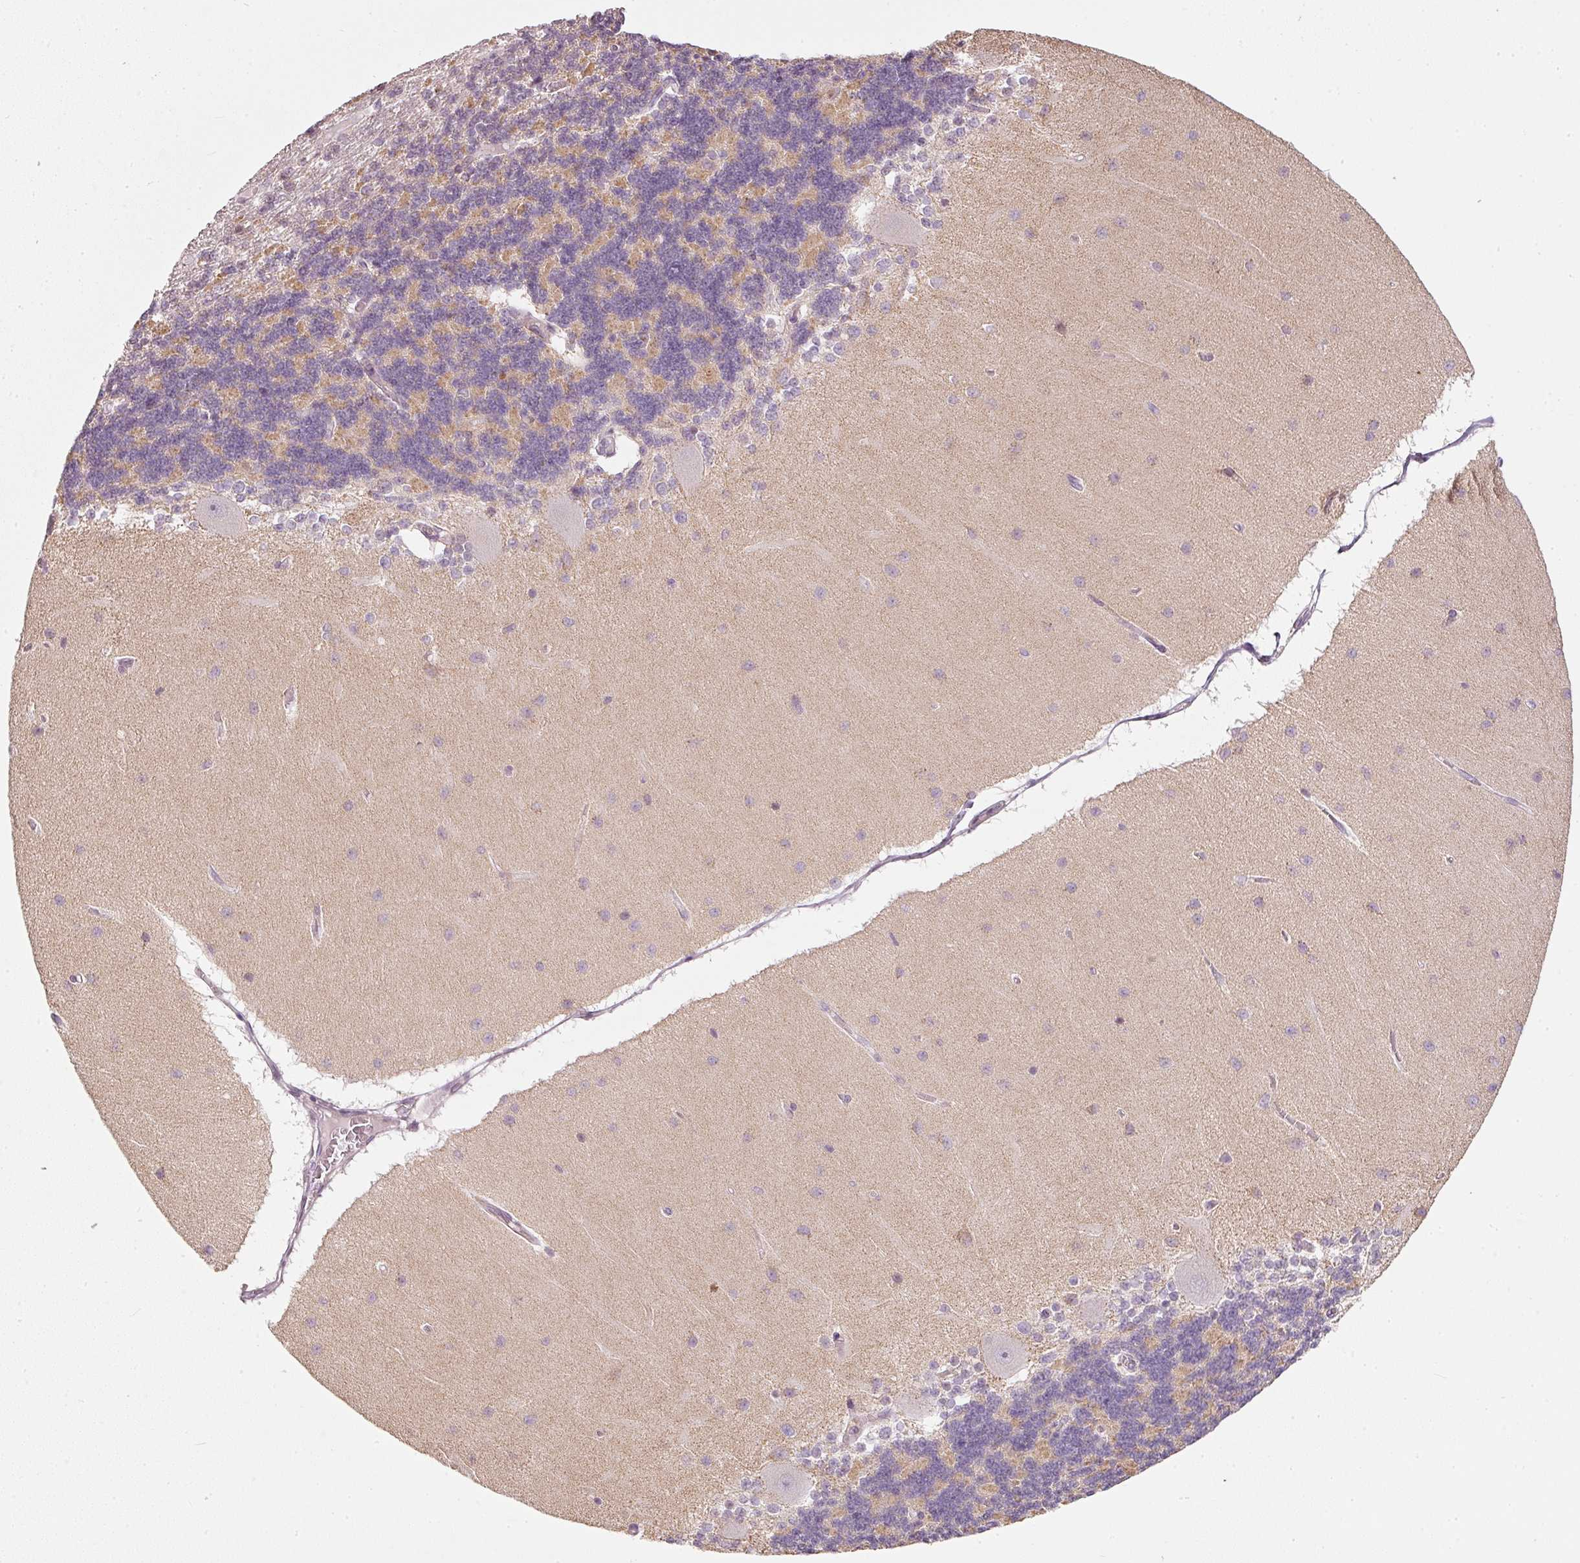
{"staining": {"intensity": "moderate", "quantity": "25%-75%", "location": "cytoplasmic/membranous"}, "tissue": "cerebellum", "cell_type": "Cells in granular layer", "image_type": "normal", "snomed": [{"axis": "morphology", "description": "Normal tissue, NOS"}, {"axis": "topography", "description": "Cerebellum"}], "caption": "A brown stain shows moderate cytoplasmic/membranous staining of a protein in cells in granular layer of benign cerebellum. The protein is stained brown, and the nuclei are stained in blue (DAB (3,3'-diaminobenzidine) IHC with brightfield microscopy, high magnification).", "gene": "NRDE2", "patient": {"sex": "female", "age": 54}}